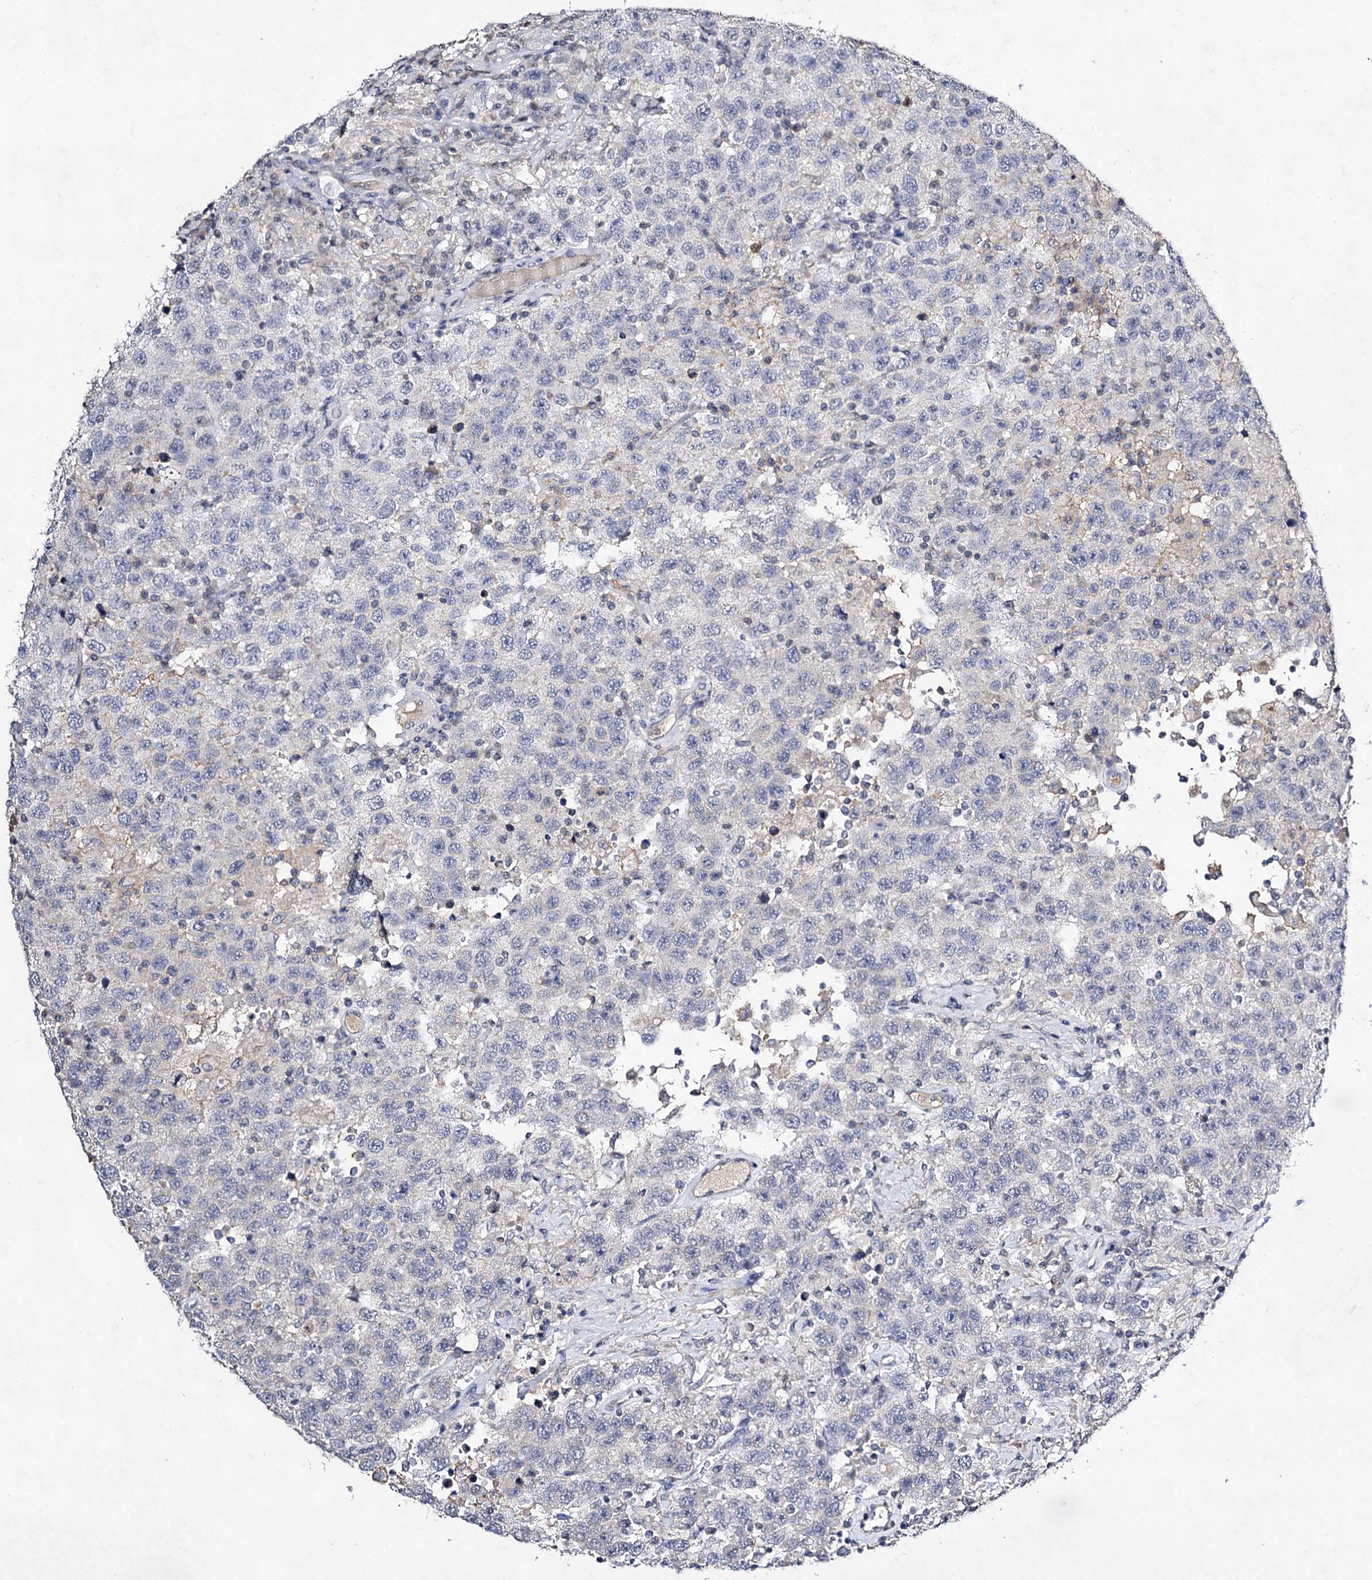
{"staining": {"intensity": "negative", "quantity": "none", "location": "none"}, "tissue": "testis cancer", "cell_type": "Tumor cells", "image_type": "cancer", "snomed": [{"axis": "morphology", "description": "Seminoma, NOS"}, {"axis": "topography", "description": "Testis"}], "caption": "Image shows no protein expression in tumor cells of testis seminoma tissue. (Brightfield microscopy of DAB immunohistochemistry (IHC) at high magnification).", "gene": "PLIN1", "patient": {"sex": "male", "age": 41}}